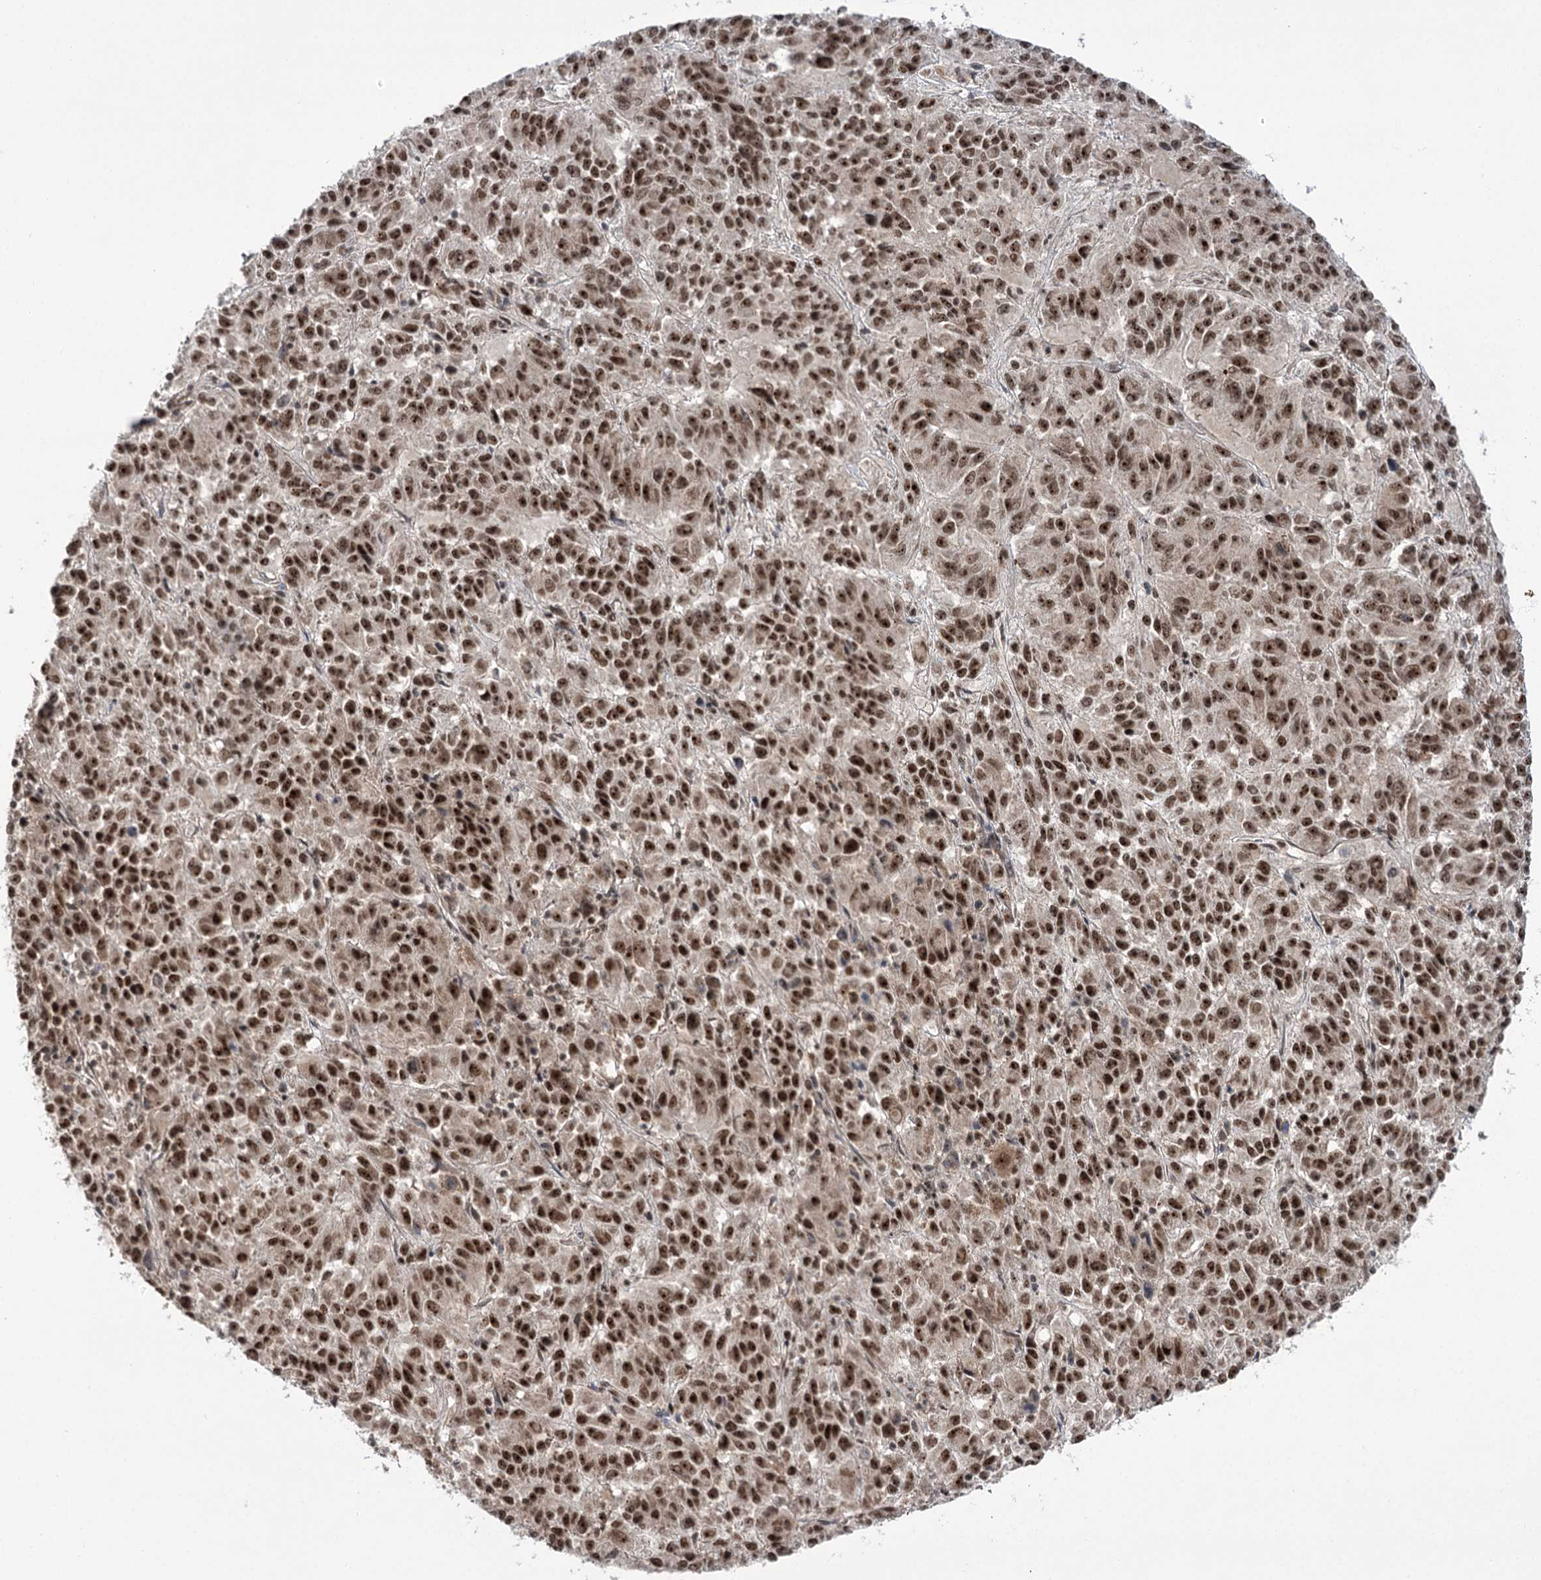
{"staining": {"intensity": "strong", "quantity": ">75%", "location": "nuclear"}, "tissue": "melanoma", "cell_type": "Tumor cells", "image_type": "cancer", "snomed": [{"axis": "morphology", "description": "Malignant melanoma, Metastatic site"}, {"axis": "topography", "description": "Lung"}], "caption": "A micrograph of melanoma stained for a protein displays strong nuclear brown staining in tumor cells.", "gene": "ERCC3", "patient": {"sex": "male", "age": 64}}